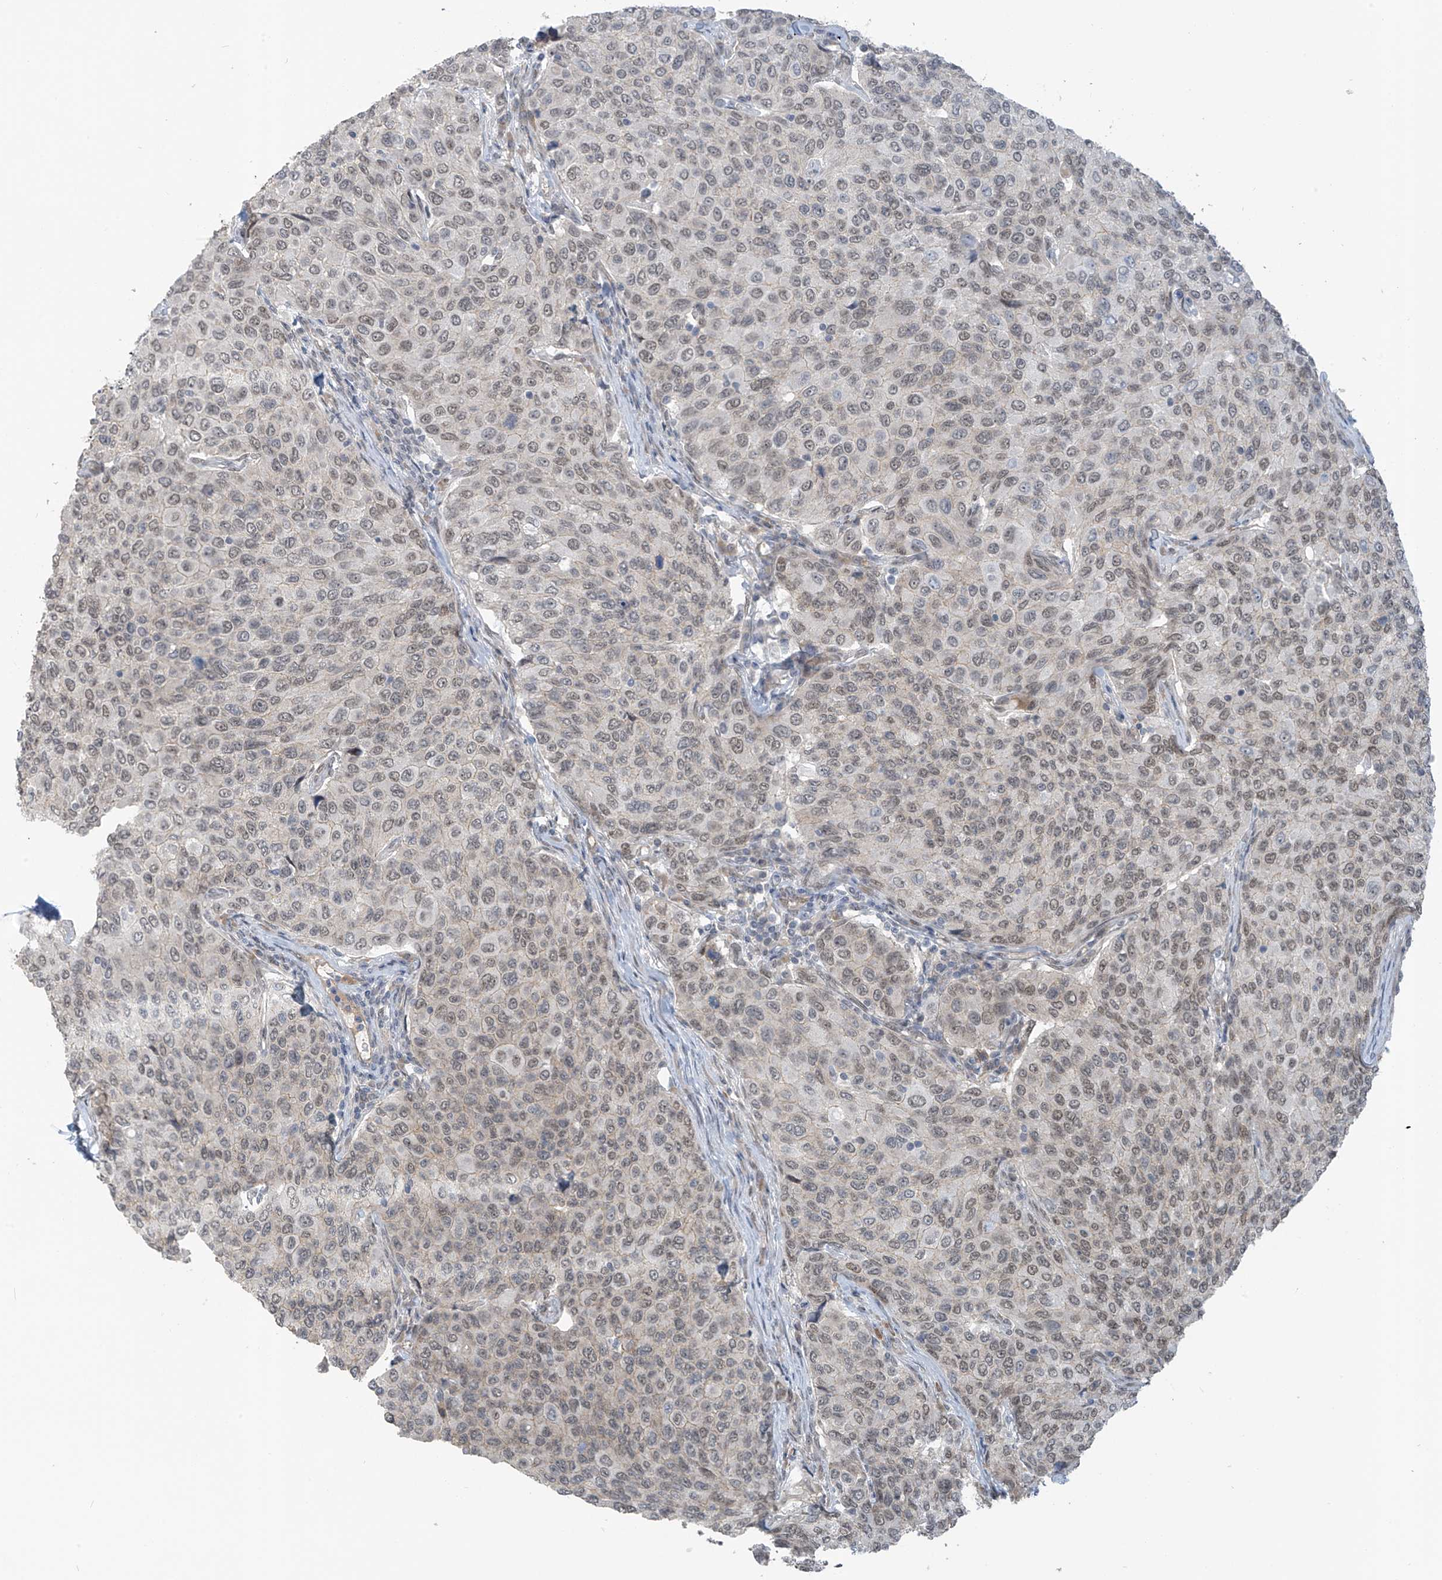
{"staining": {"intensity": "weak", "quantity": "25%-75%", "location": "nuclear"}, "tissue": "breast cancer", "cell_type": "Tumor cells", "image_type": "cancer", "snomed": [{"axis": "morphology", "description": "Duct carcinoma"}, {"axis": "topography", "description": "Breast"}], "caption": "Immunohistochemistry (IHC) image of neoplastic tissue: invasive ductal carcinoma (breast) stained using immunohistochemistry (IHC) displays low levels of weak protein expression localized specifically in the nuclear of tumor cells, appearing as a nuclear brown color.", "gene": "MCM9", "patient": {"sex": "female", "age": 55}}